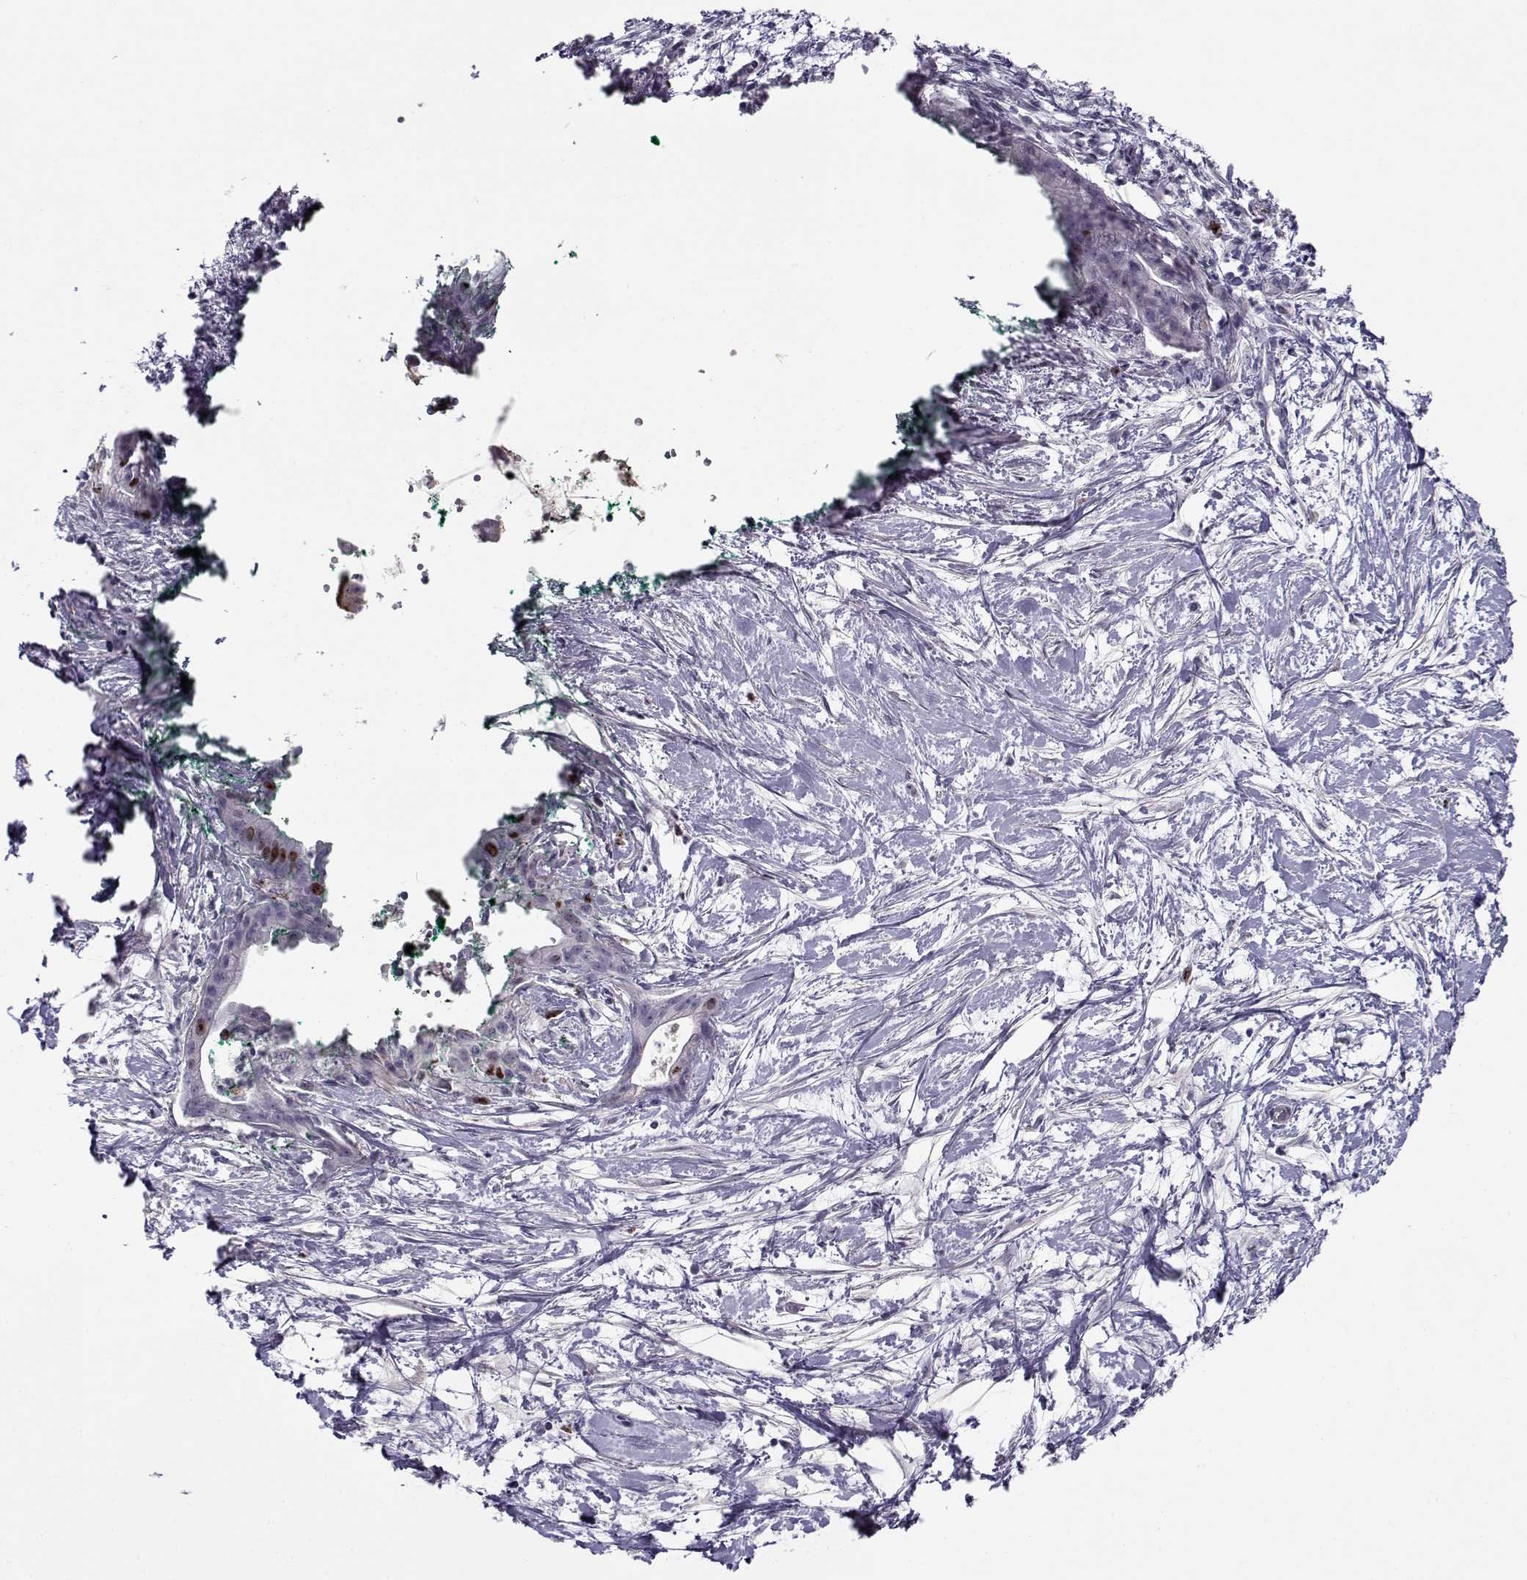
{"staining": {"intensity": "moderate", "quantity": "<25%", "location": "nuclear"}, "tissue": "pancreatic cancer", "cell_type": "Tumor cells", "image_type": "cancer", "snomed": [{"axis": "morphology", "description": "Normal tissue, NOS"}, {"axis": "morphology", "description": "Adenocarcinoma, NOS"}, {"axis": "topography", "description": "Lymph node"}, {"axis": "topography", "description": "Pancreas"}], "caption": "Human adenocarcinoma (pancreatic) stained with a protein marker displays moderate staining in tumor cells.", "gene": "NPW", "patient": {"sex": "female", "age": 58}}